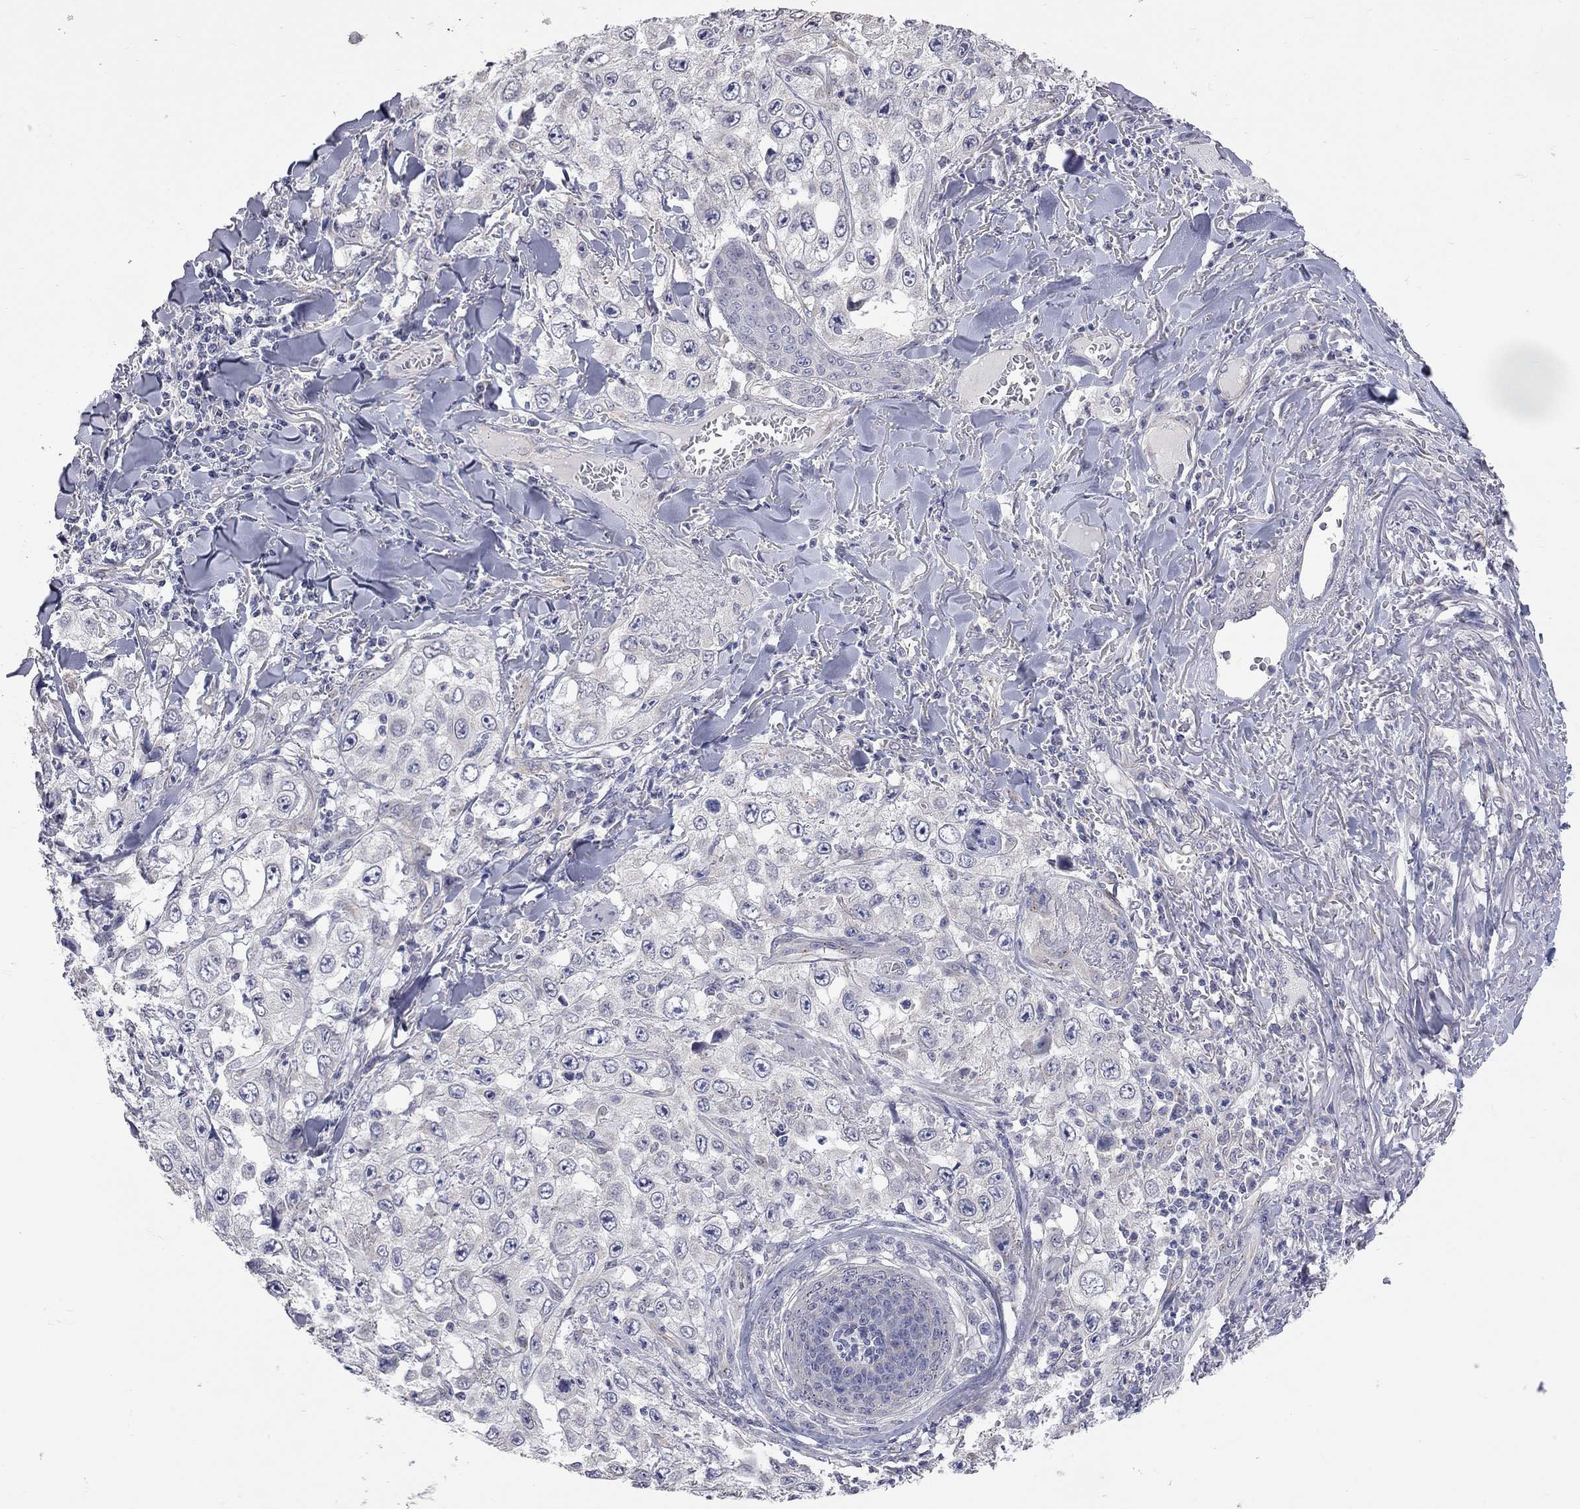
{"staining": {"intensity": "negative", "quantity": "none", "location": "none"}, "tissue": "skin cancer", "cell_type": "Tumor cells", "image_type": "cancer", "snomed": [{"axis": "morphology", "description": "Squamous cell carcinoma, NOS"}, {"axis": "topography", "description": "Skin"}], "caption": "A high-resolution histopathology image shows immunohistochemistry staining of skin cancer, which reveals no significant positivity in tumor cells.", "gene": "OPRK1", "patient": {"sex": "male", "age": 82}}